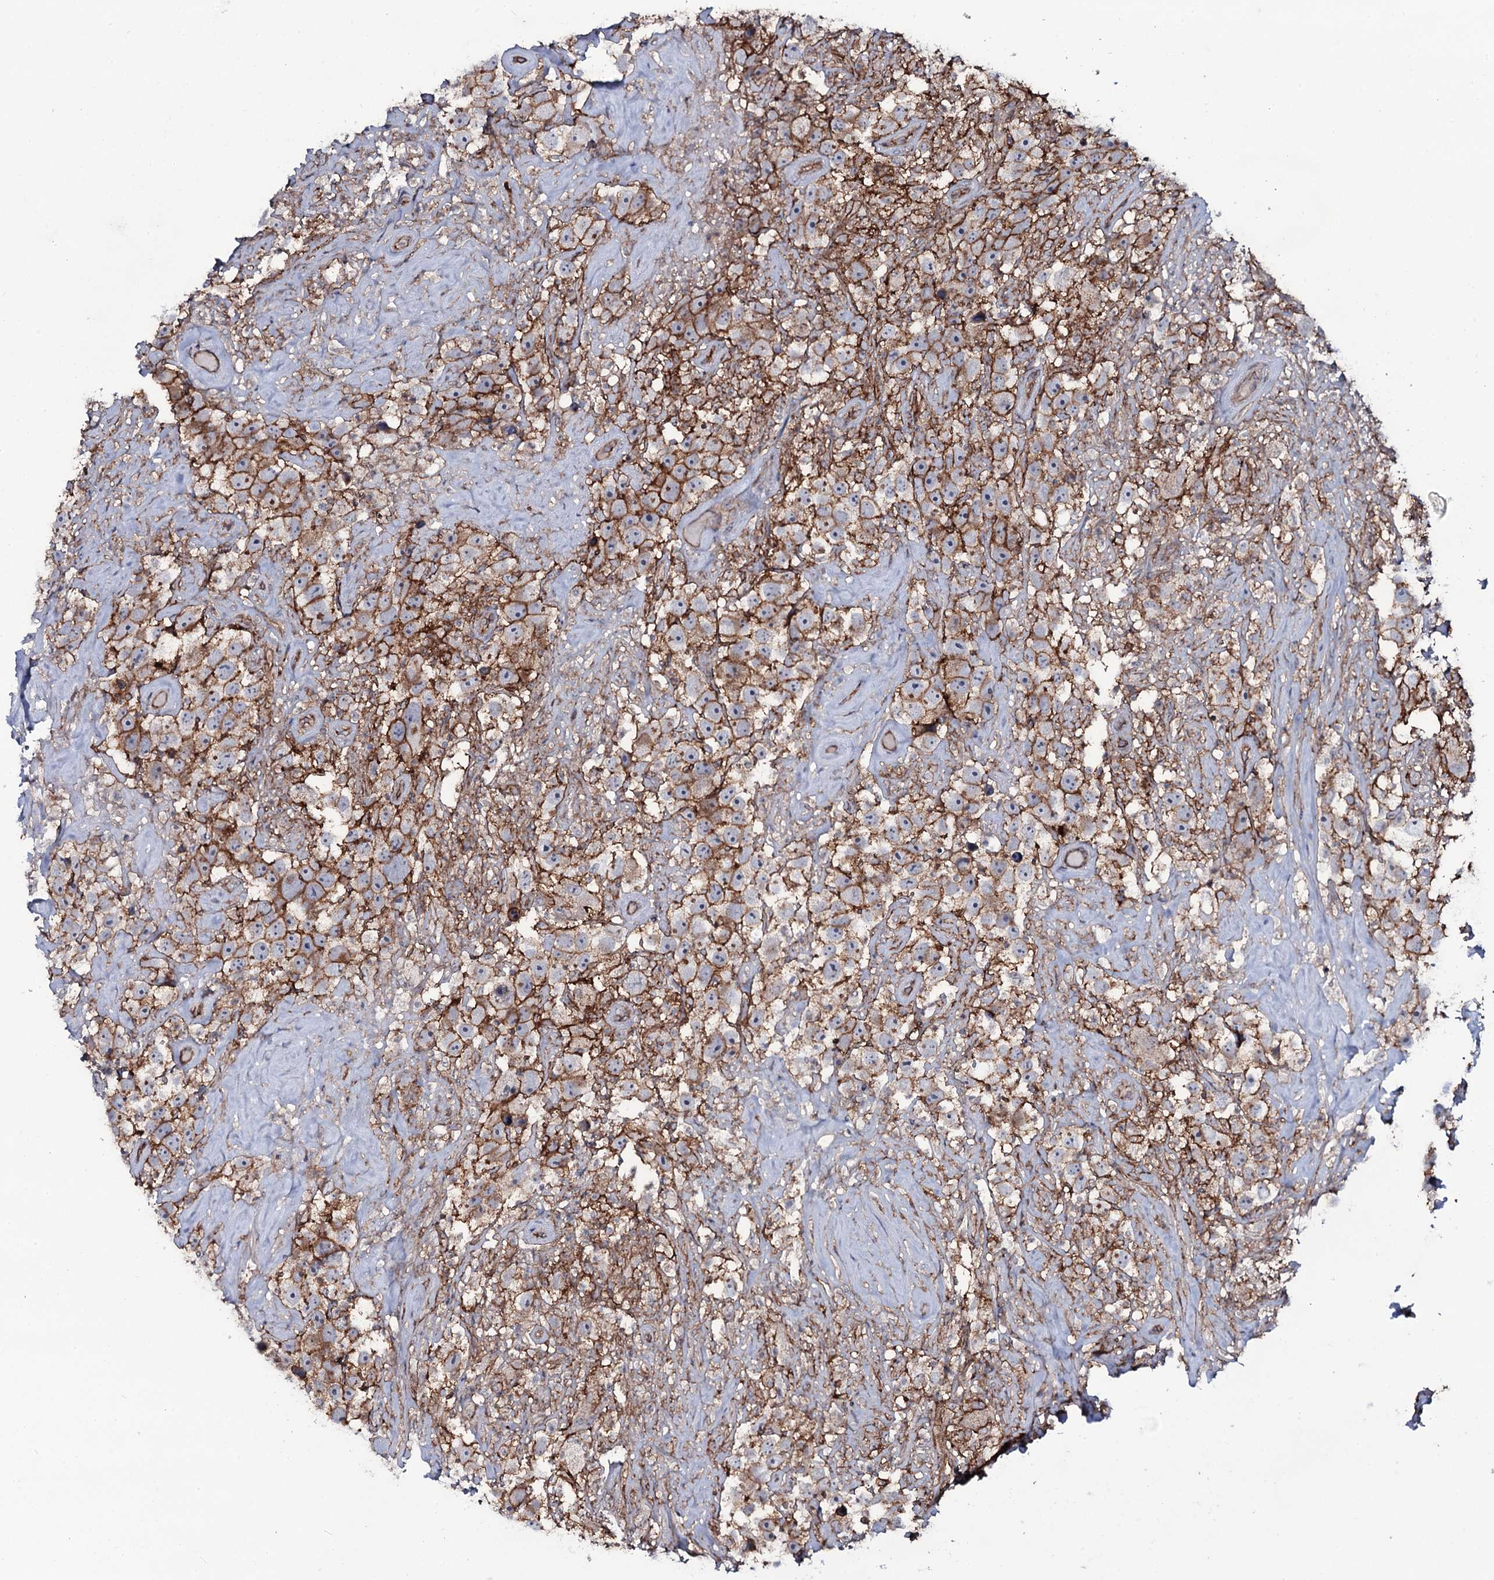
{"staining": {"intensity": "strong", "quantity": ">75%", "location": "cytoplasmic/membranous"}, "tissue": "testis cancer", "cell_type": "Tumor cells", "image_type": "cancer", "snomed": [{"axis": "morphology", "description": "Seminoma, NOS"}, {"axis": "topography", "description": "Testis"}], "caption": "Immunohistochemistry (IHC) histopathology image of neoplastic tissue: human testis seminoma stained using IHC displays high levels of strong protein expression localized specifically in the cytoplasmic/membranous of tumor cells, appearing as a cytoplasmic/membranous brown color.", "gene": "SNAP23", "patient": {"sex": "male", "age": 49}}